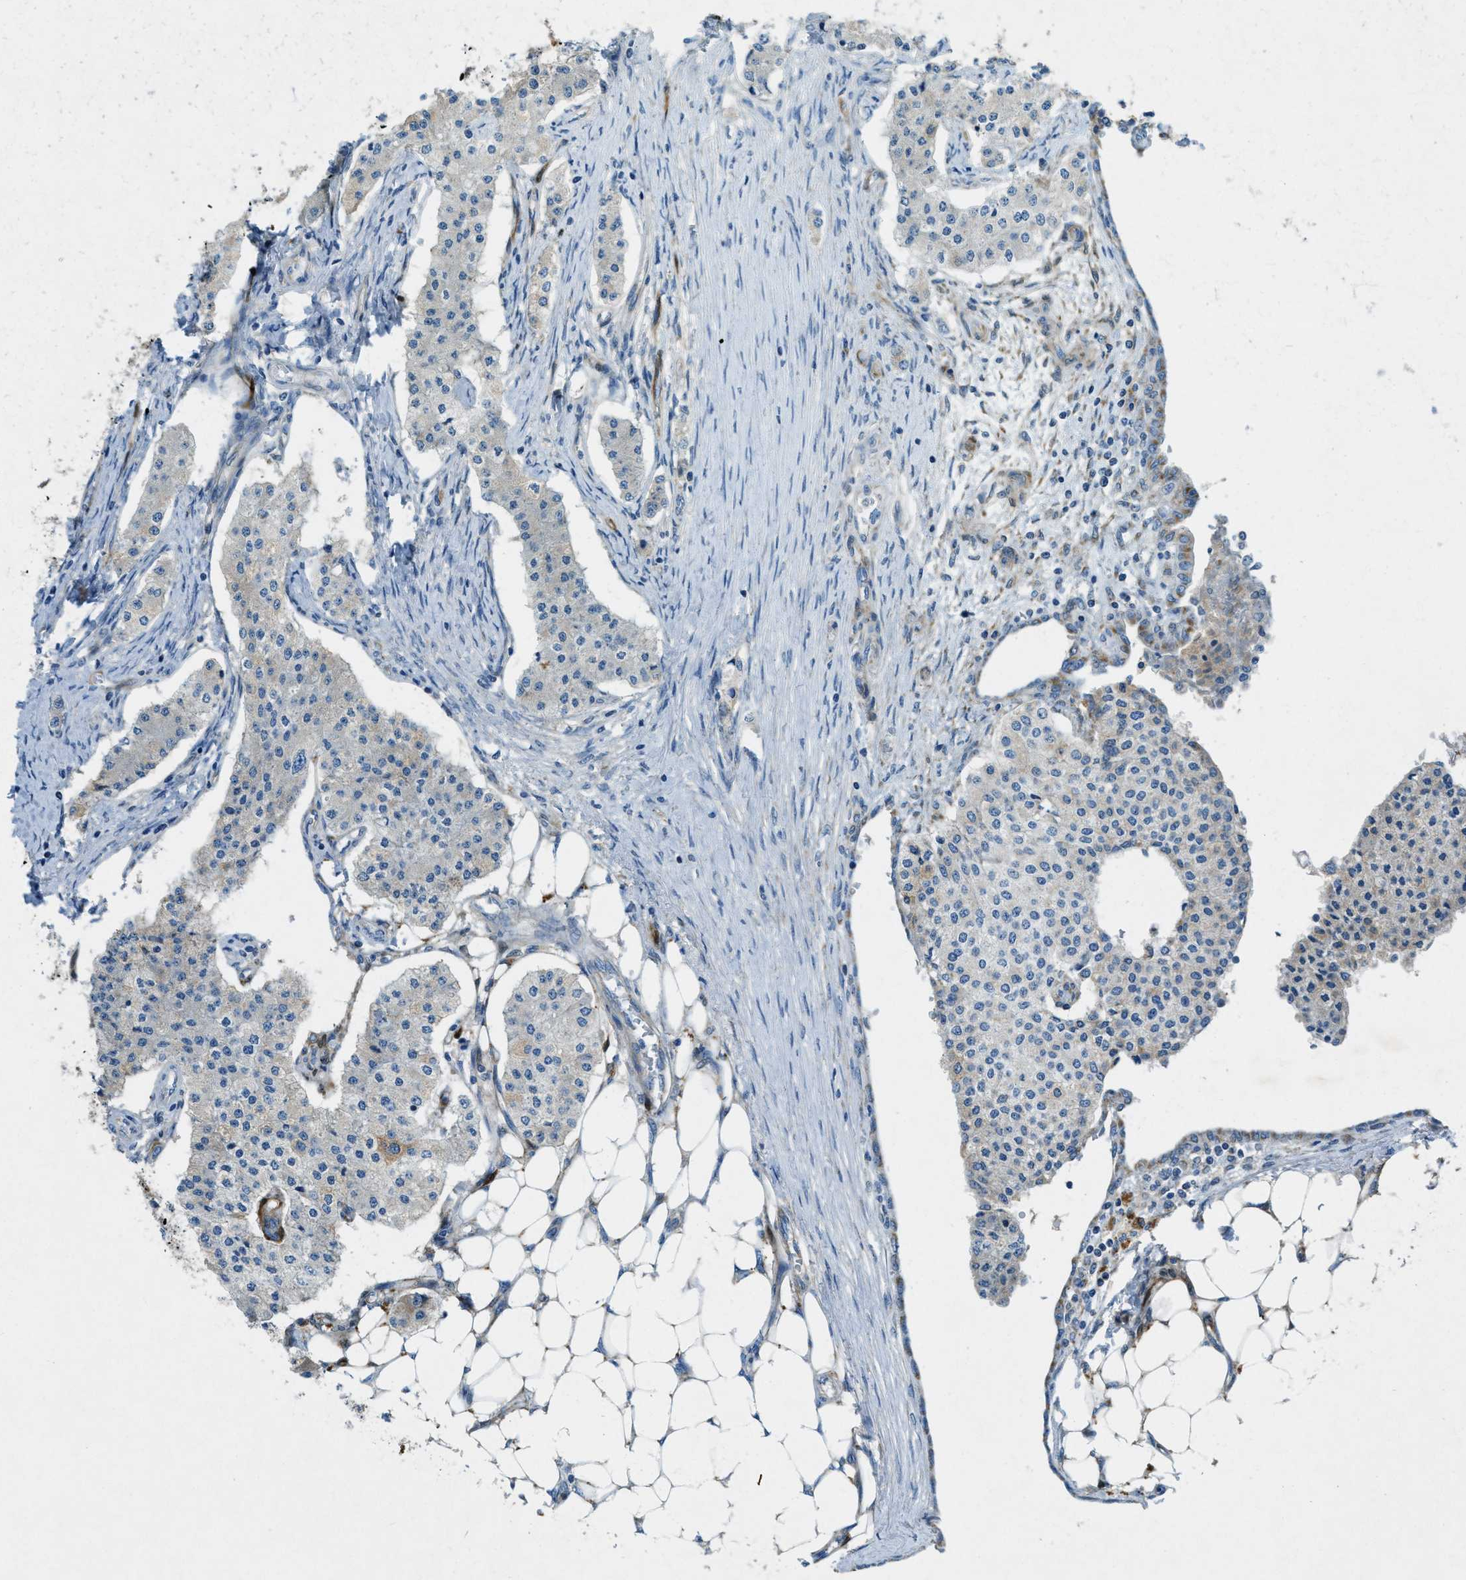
{"staining": {"intensity": "negative", "quantity": "none", "location": "none"}, "tissue": "carcinoid", "cell_type": "Tumor cells", "image_type": "cancer", "snomed": [{"axis": "morphology", "description": "Carcinoid, malignant, NOS"}, {"axis": "topography", "description": "Colon"}], "caption": "Tumor cells are negative for protein expression in human carcinoid. The staining is performed using DAB brown chromogen with nuclei counter-stained in using hematoxylin.", "gene": "CYGB", "patient": {"sex": "female", "age": 52}}